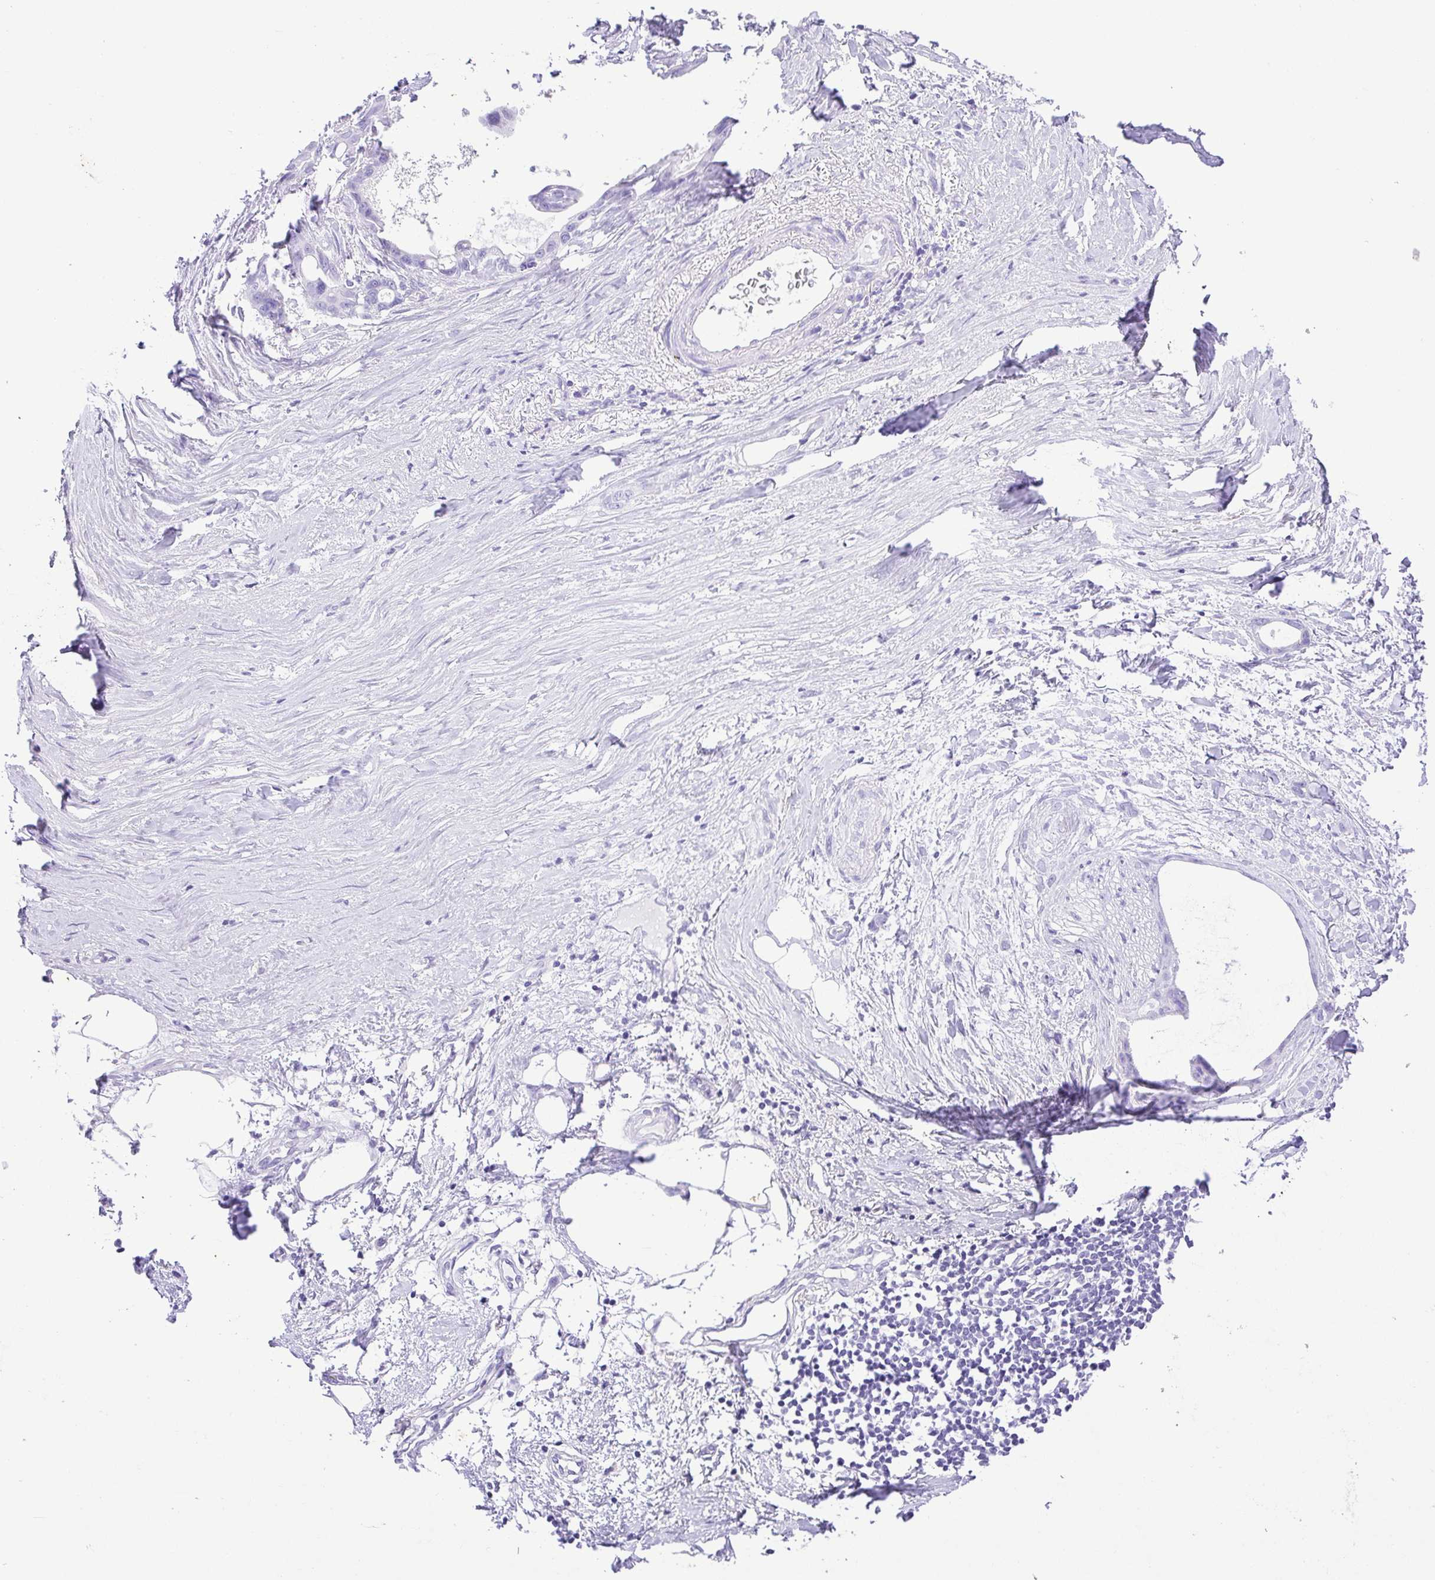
{"staining": {"intensity": "negative", "quantity": "none", "location": "none"}, "tissue": "stomach cancer", "cell_type": "Tumor cells", "image_type": "cancer", "snomed": [{"axis": "morphology", "description": "Adenocarcinoma, NOS"}, {"axis": "topography", "description": "Stomach, upper"}], "caption": "Tumor cells are negative for brown protein staining in stomach adenocarcinoma.", "gene": "CDSN", "patient": {"sex": "male", "age": 62}}